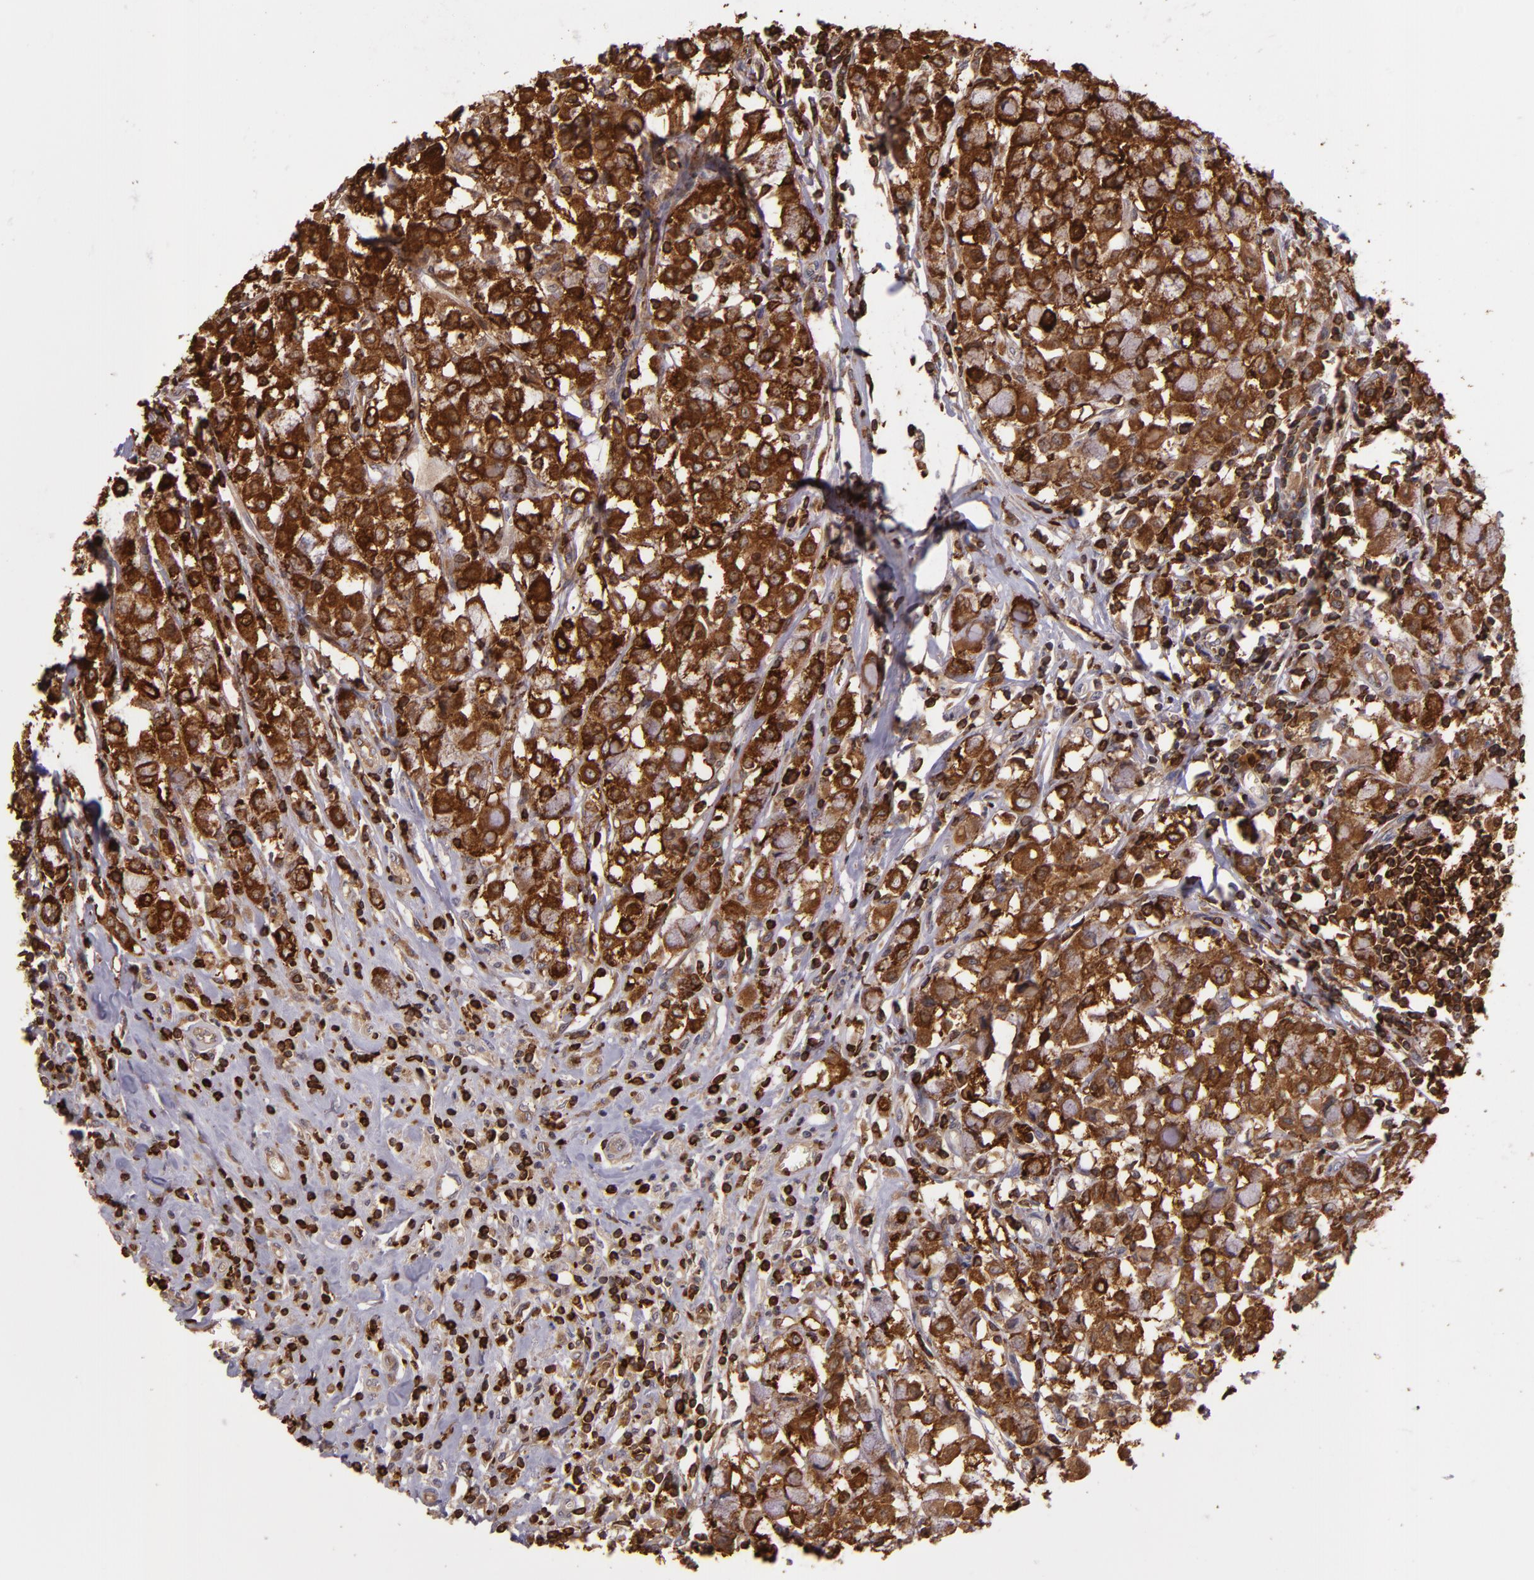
{"staining": {"intensity": "strong", "quantity": ">75%", "location": "cytoplasmic/membranous"}, "tissue": "breast cancer", "cell_type": "Tumor cells", "image_type": "cancer", "snomed": [{"axis": "morphology", "description": "Lobular carcinoma"}, {"axis": "topography", "description": "Breast"}], "caption": "Brown immunohistochemical staining in breast cancer shows strong cytoplasmic/membranous positivity in approximately >75% of tumor cells.", "gene": "SLC9A3R1", "patient": {"sex": "female", "age": 85}}